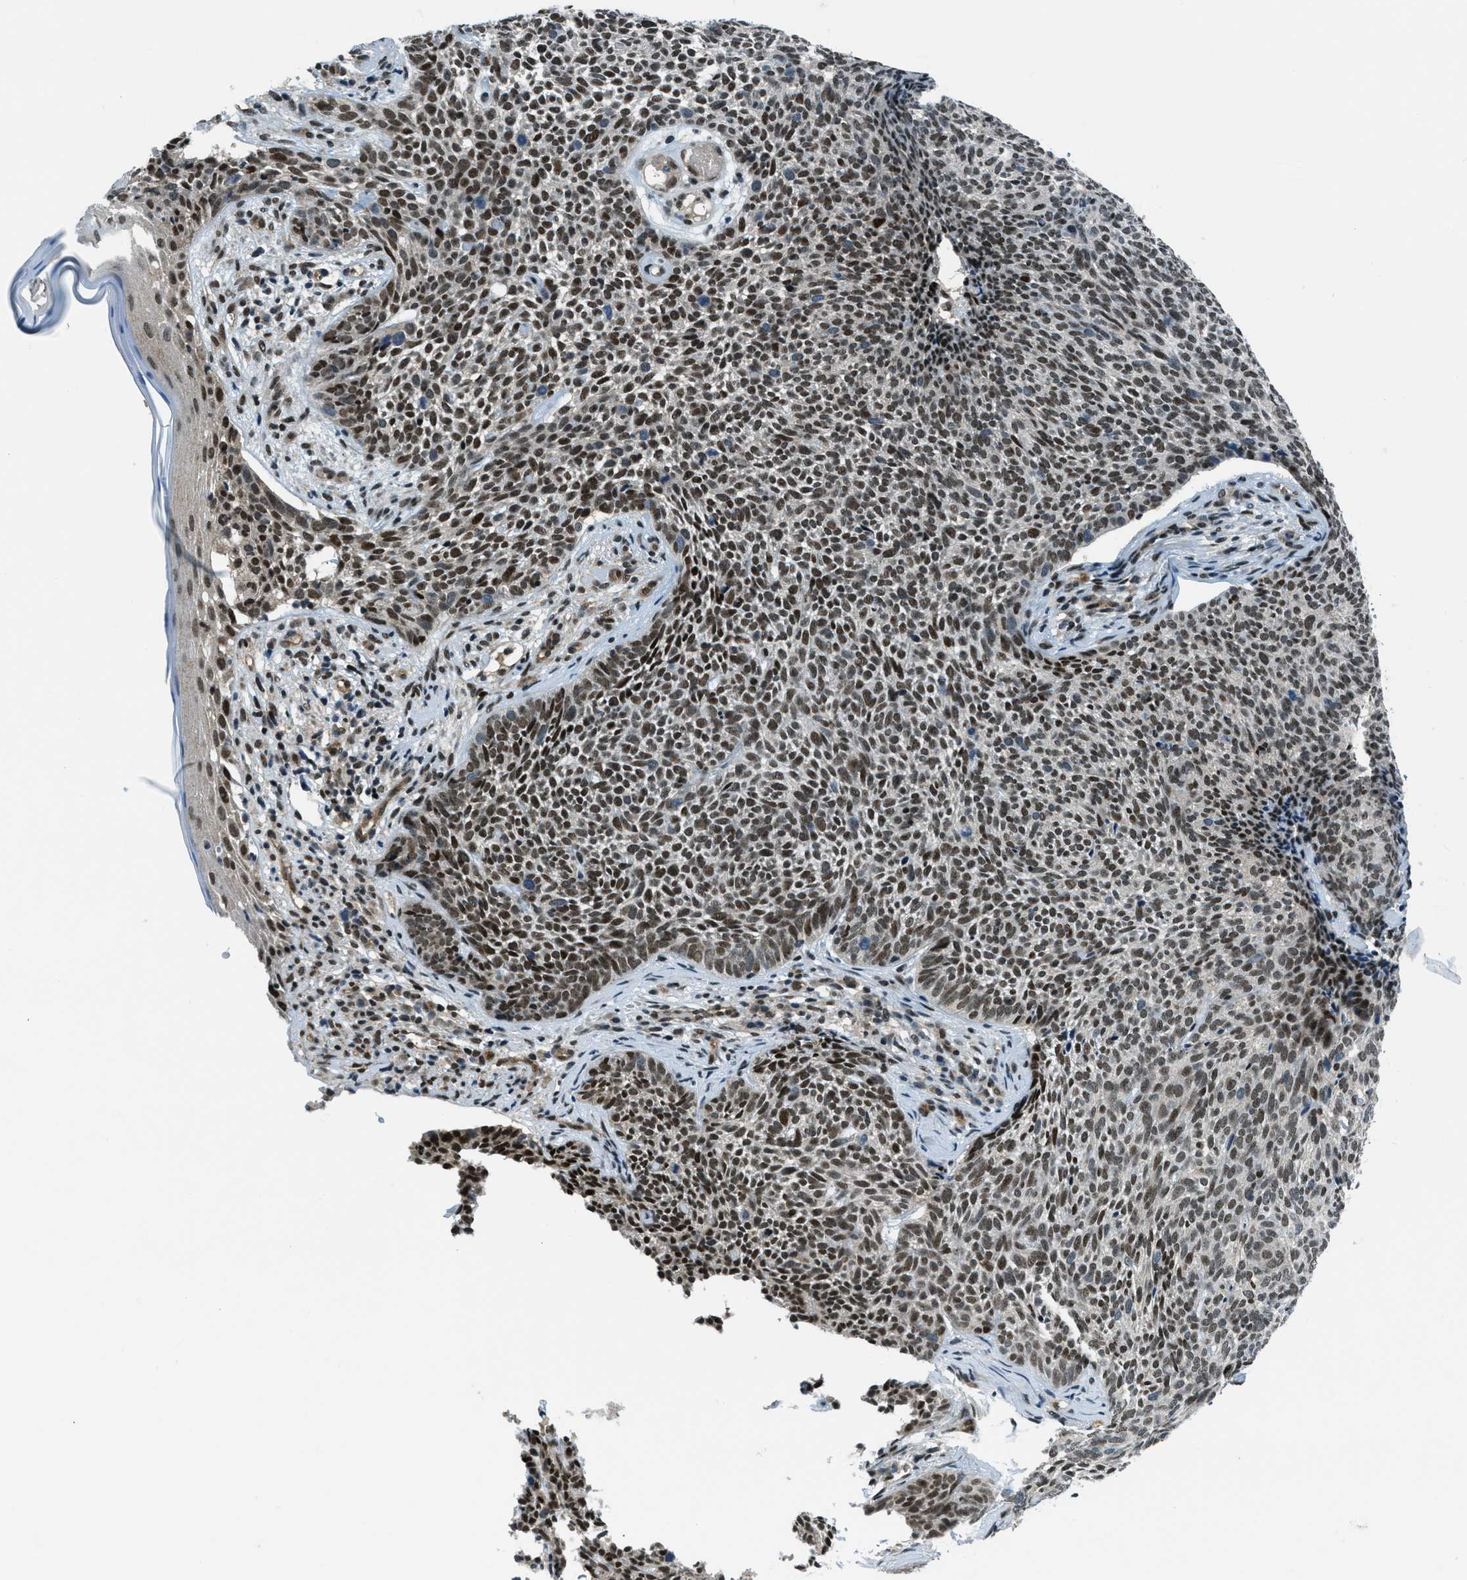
{"staining": {"intensity": "strong", "quantity": ">75%", "location": "nuclear"}, "tissue": "skin cancer", "cell_type": "Tumor cells", "image_type": "cancer", "snomed": [{"axis": "morphology", "description": "Basal cell carcinoma"}, {"axis": "topography", "description": "Skin"}], "caption": "There is high levels of strong nuclear positivity in tumor cells of skin basal cell carcinoma, as demonstrated by immunohistochemical staining (brown color).", "gene": "KLF6", "patient": {"sex": "female", "age": 84}}